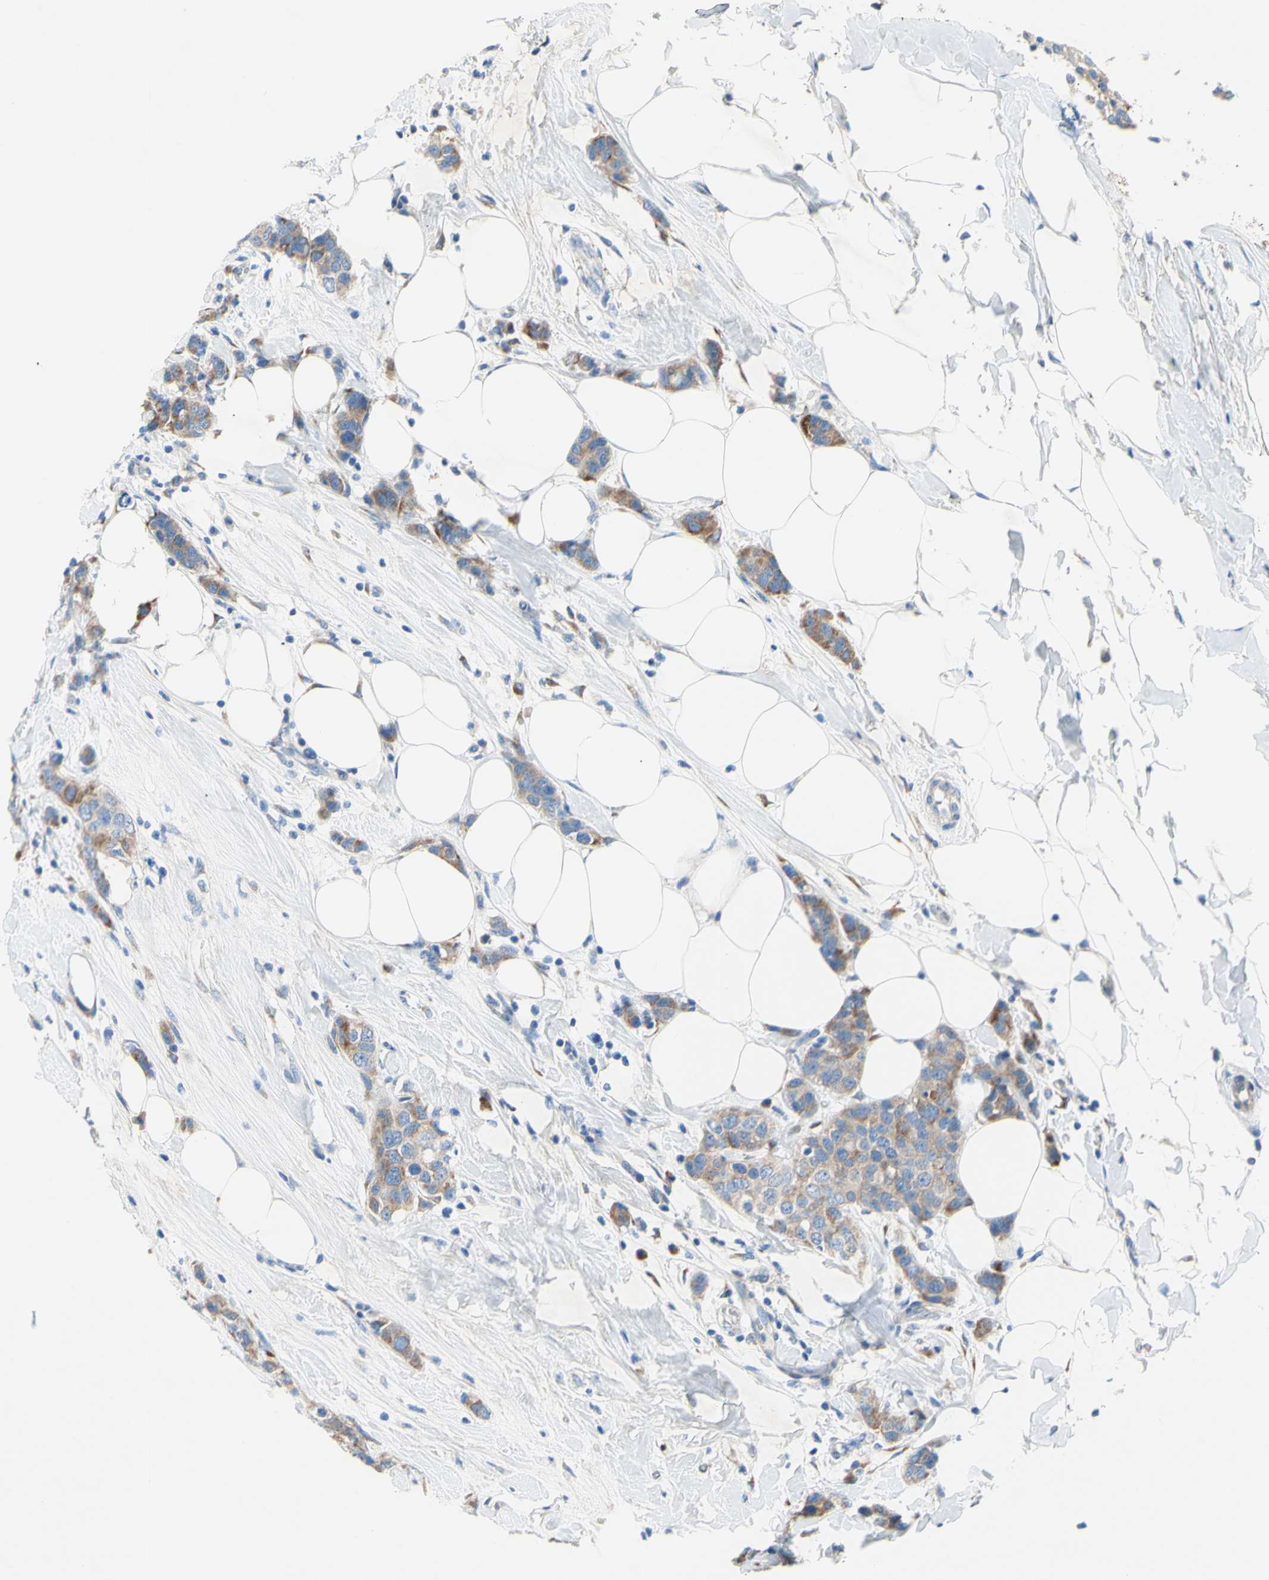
{"staining": {"intensity": "moderate", "quantity": ">75%", "location": "cytoplasmic/membranous"}, "tissue": "breast cancer", "cell_type": "Tumor cells", "image_type": "cancer", "snomed": [{"axis": "morphology", "description": "Normal tissue, NOS"}, {"axis": "morphology", "description": "Duct carcinoma"}, {"axis": "topography", "description": "Breast"}], "caption": "High-power microscopy captured an immunohistochemistry (IHC) photomicrograph of breast infiltrating ductal carcinoma, revealing moderate cytoplasmic/membranous positivity in about >75% of tumor cells.", "gene": "TMIGD2", "patient": {"sex": "female", "age": 50}}